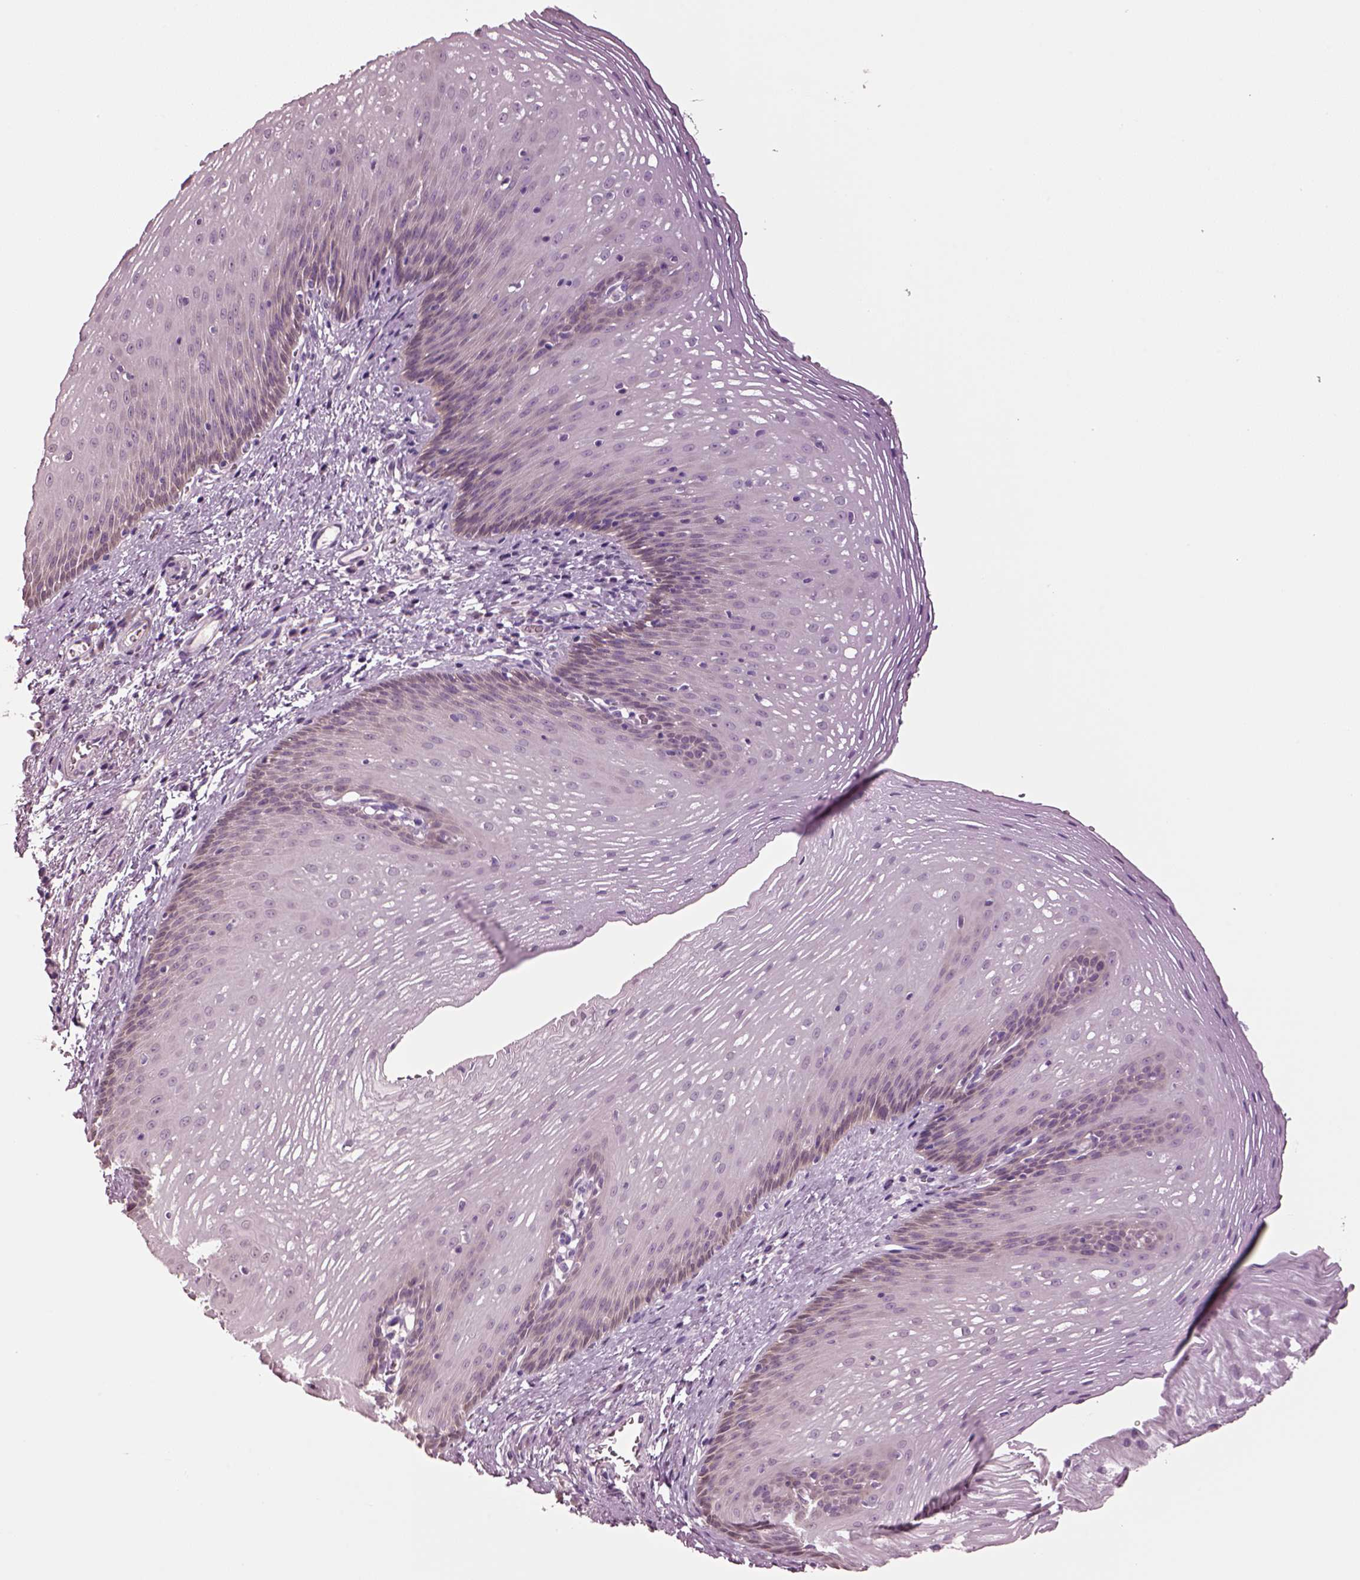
{"staining": {"intensity": "negative", "quantity": "none", "location": "none"}, "tissue": "esophagus", "cell_type": "Squamous epithelial cells", "image_type": "normal", "snomed": [{"axis": "morphology", "description": "Normal tissue, NOS"}, {"axis": "topography", "description": "Esophagus"}], "caption": "Micrograph shows no protein expression in squamous epithelial cells of normal esophagus. (Stains: DAB IHC with hematoxylin counter stain, Microscopy: brightfield microscopy at high magnification).", "gene": "CLPSL1", "patient": {"sex": "male", "age": 76}}